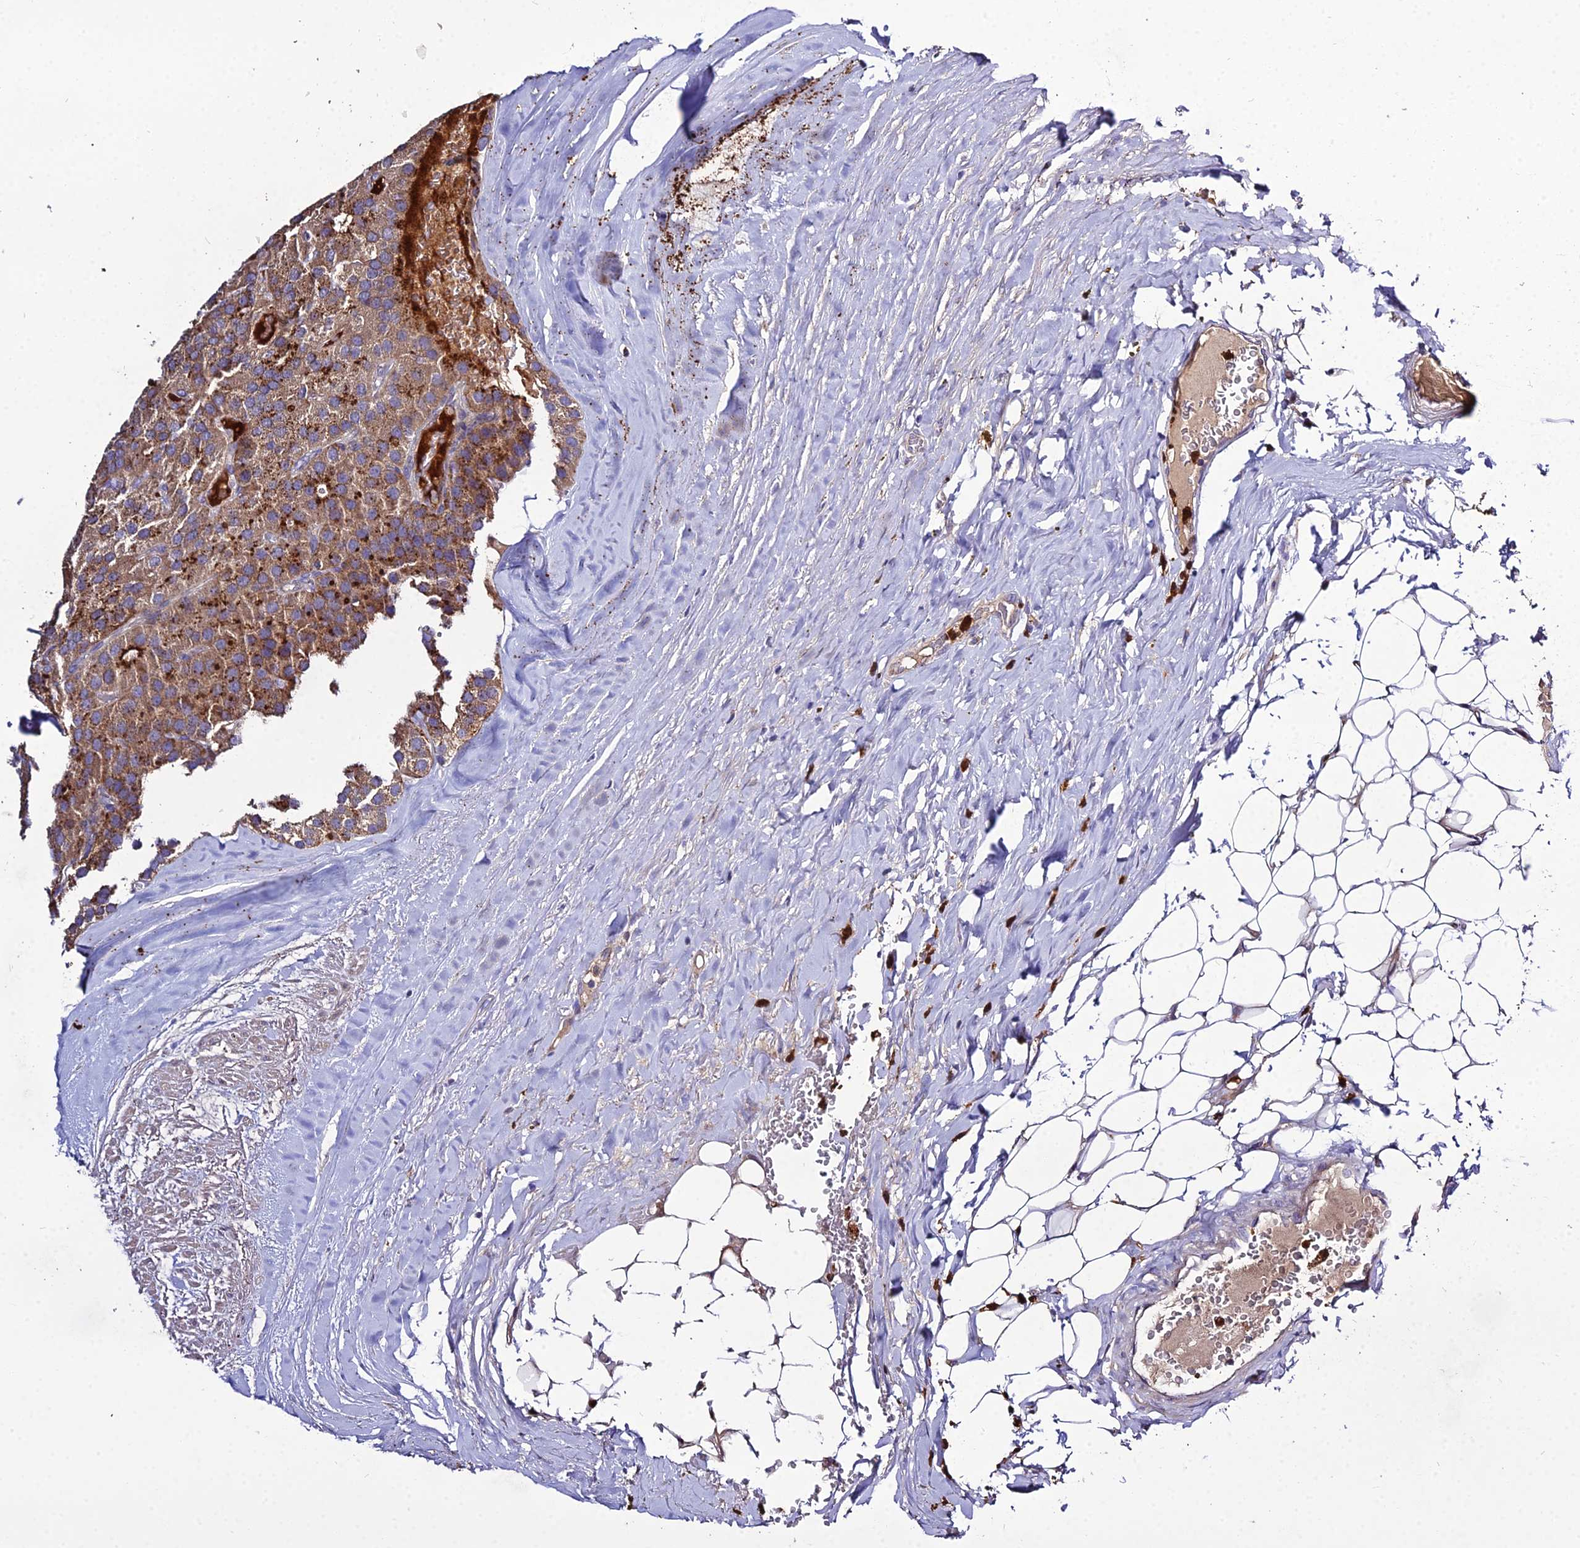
{"staining": {"intensity": "moderate", "quantity": ">75%", "location": "cytoplasmic/membranous"}, "tissue": "parathyroid gland", "cell_type": "Glandular cells", "image_type": "normal", "snomed": [{"axis": "morphology", "description": "Normal tissue, NOS"}, {"axis": "morphology", "description": "Adenoma, NOS"}, {"axis": "topography", "description": "Parathyroid gland"}], "caption": "A histopathology image of human parathyroid gland stained for a protein reveals moderate cytoplasmic/membranous brown staining in glandular cells.", "gene": "EID2", "patient": {"sex": "female", "age": 86}}